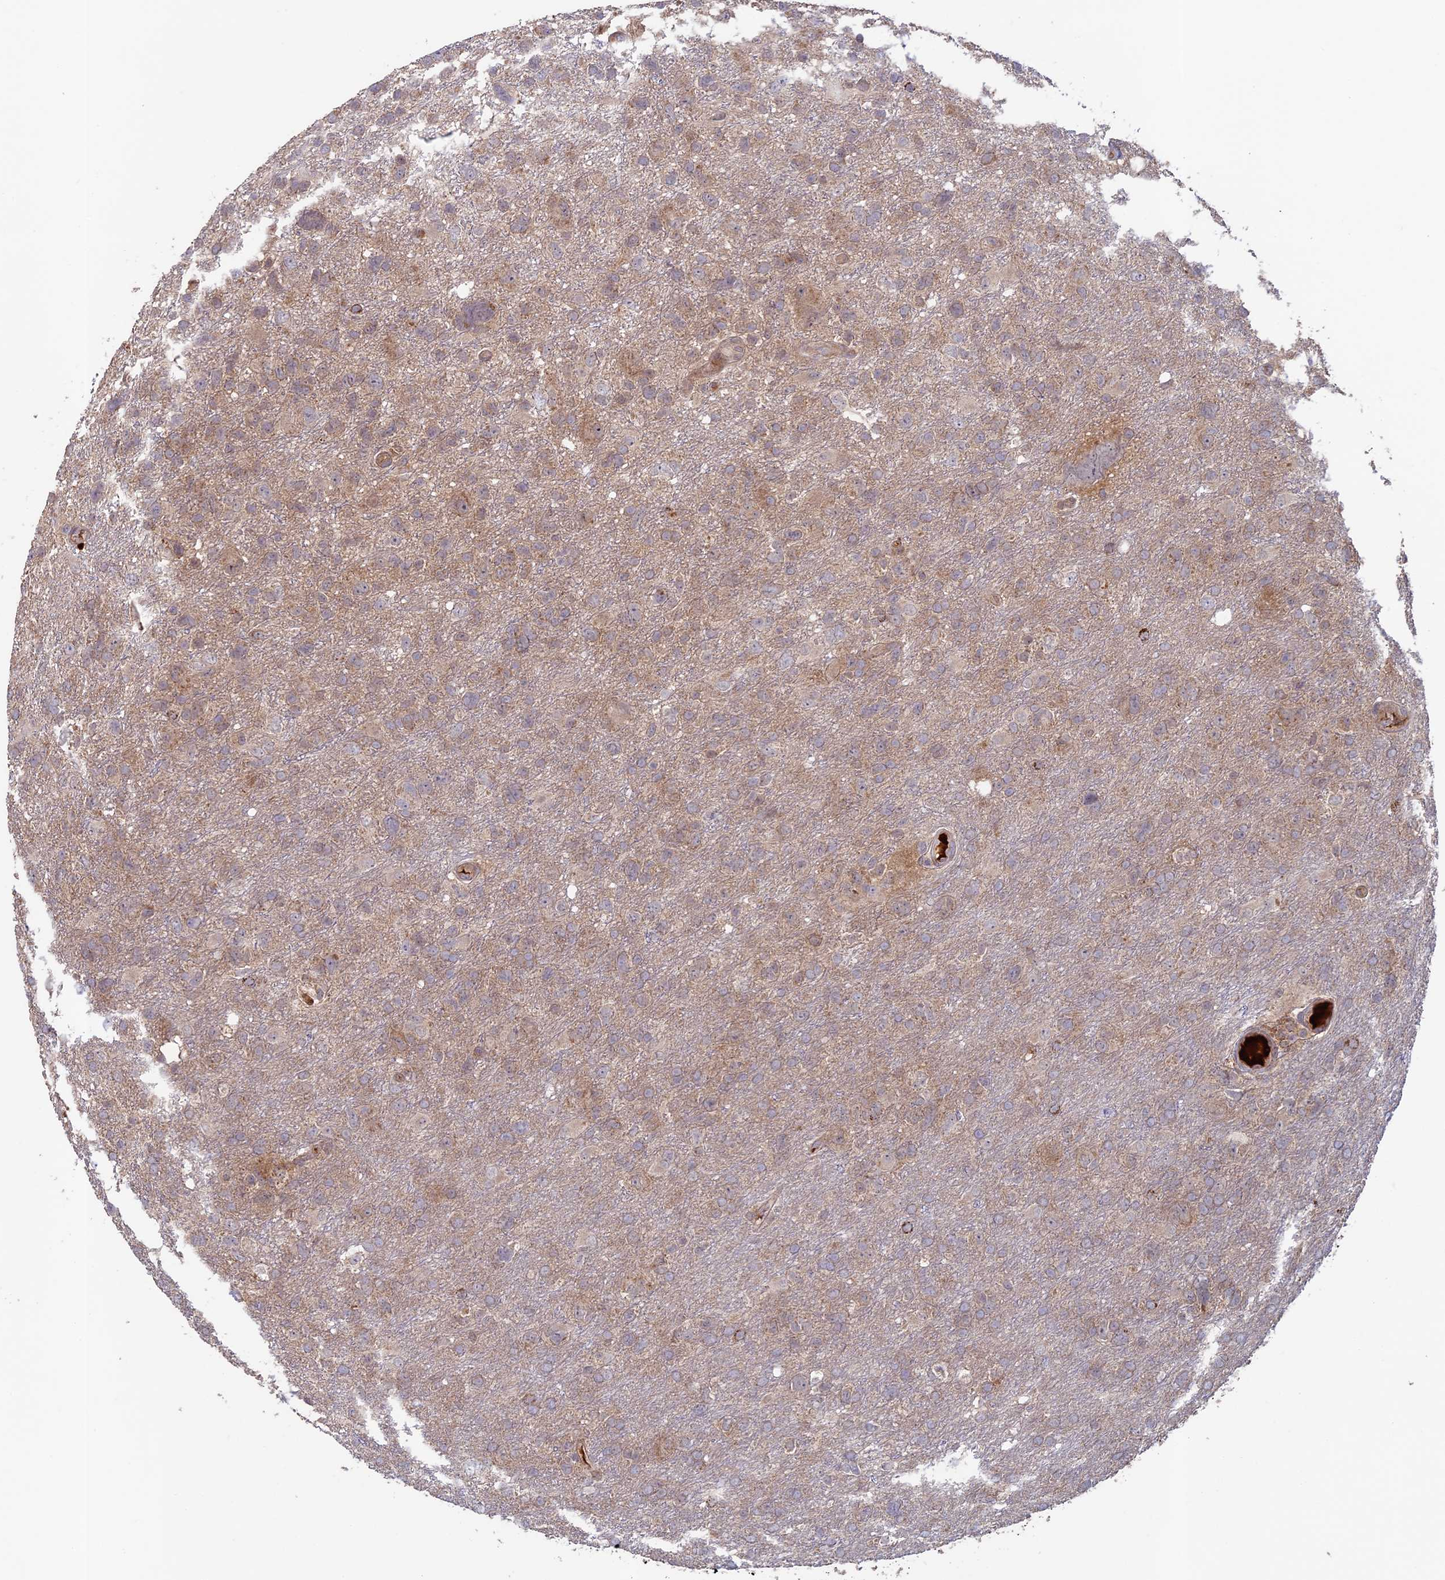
{"staining": {"intensity": "weak", "quantity": ">75%", "location": "cytoplasmic/membranous"}, "tissue": "glioma", "cell_type": "Tumor cells", "image_type": "cancer", "snomed": [{"axis": "morphology", "description": "Glioma, malignant, High grade"}, {"axis": "topography", "description": "Brain"}], "caption": "Protein staining of malignant glioma (high-grade) tissue exhibits weak cytoplasmic/membranous staining in about >75% of tumor cells. Using DAB (brown) and hematoxylin (blue) stains, captured at high magnification using brightfield microscopy.", "gene": "RCCD1", "patient": {"sex": "male", "age": 61}}